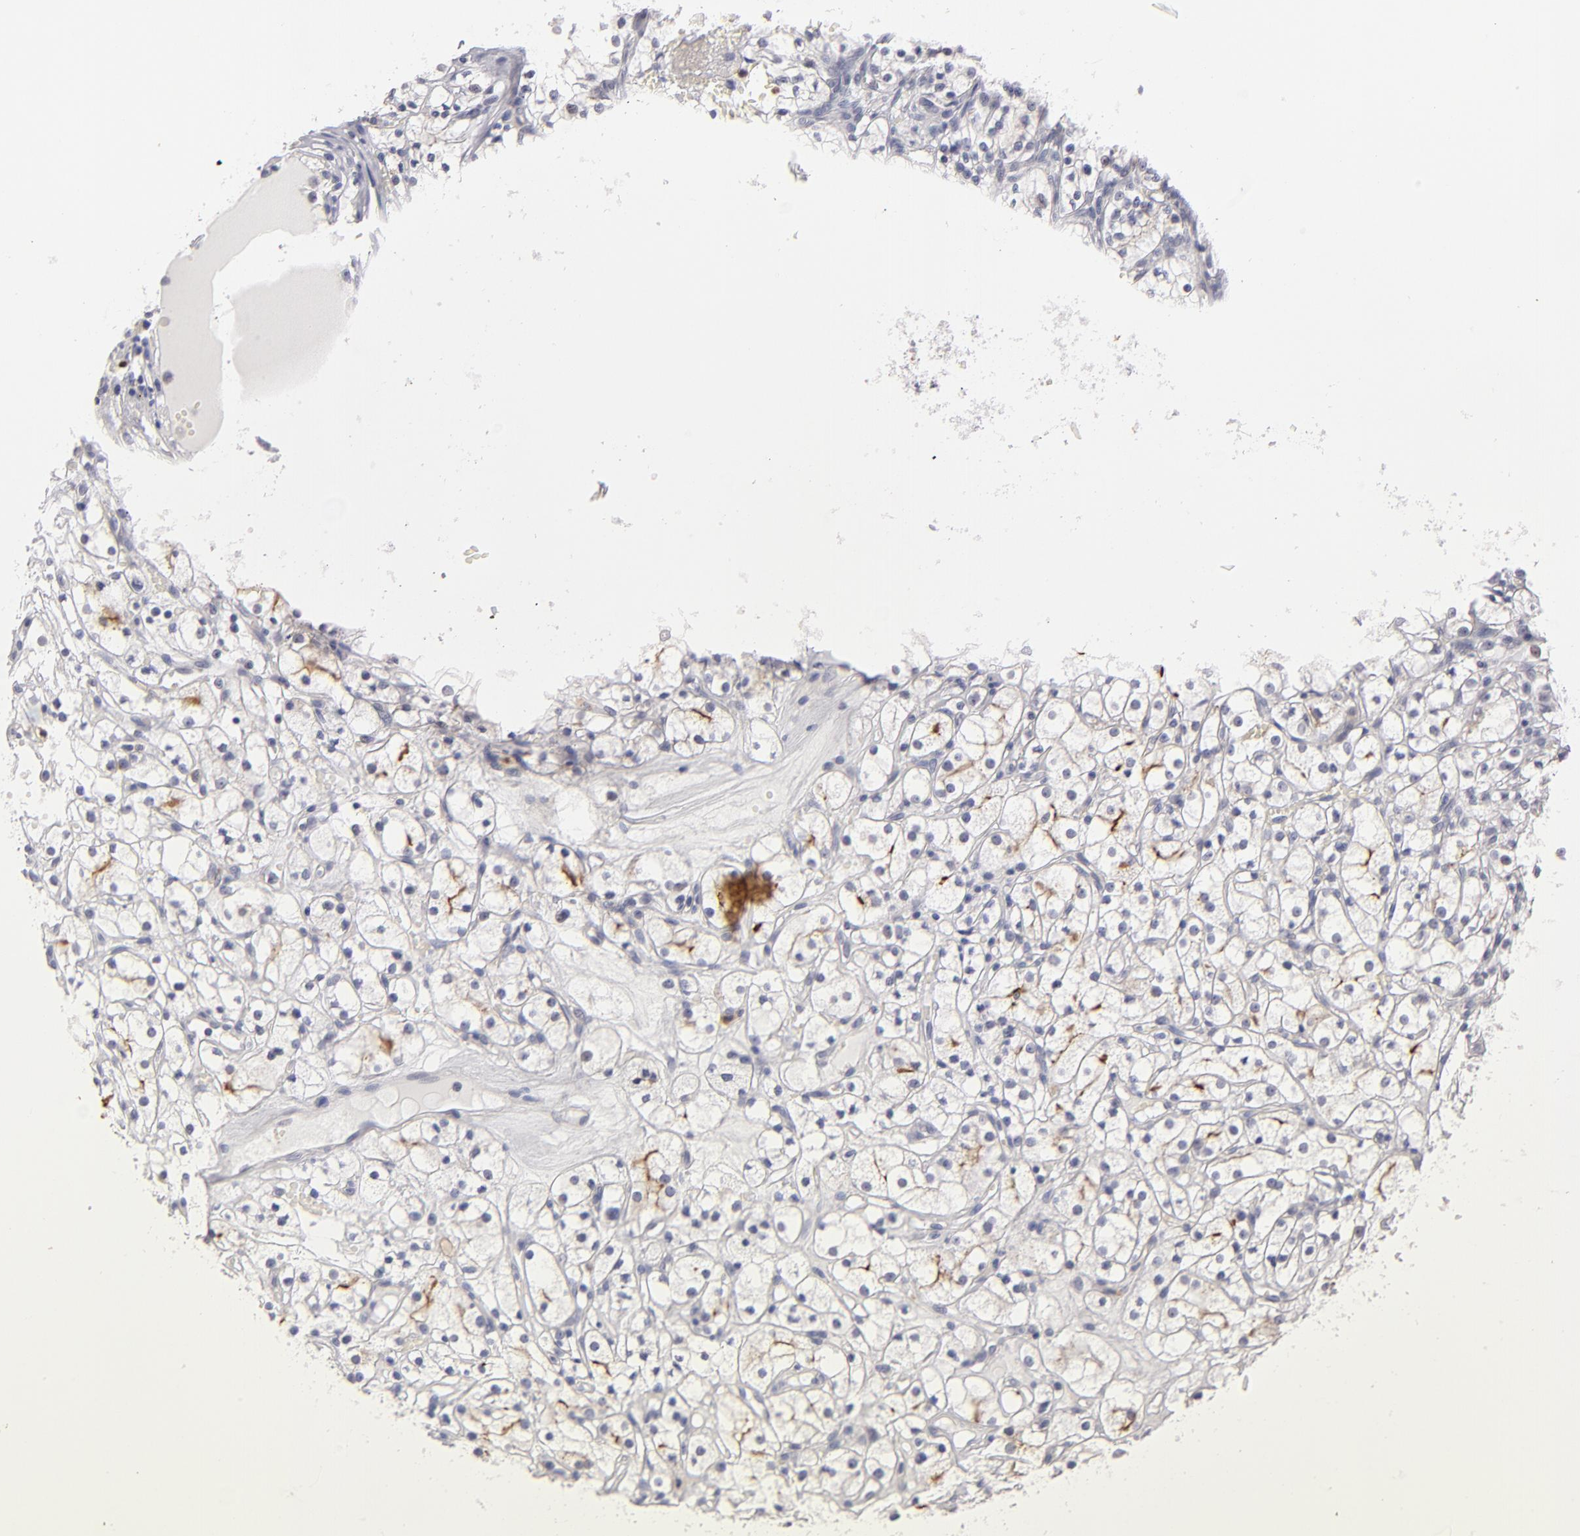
{"staining": {"intensity": "strong", "quantity": "<25%", "location": "cytoplasmic/membranous"}, "tissue": "renal cancer", "cell_type": "Tumor cells", "image_type": "cancer", "snomed": [{"axis": "morphology", "description": "Adenocarcinoma, NOS"}, {"axis": "topography", "description": "Kidney"}], "caption": "This image demonstrates IHC staining of human renal adenocarcinoma, with medium strong cytoplasmic/membranous staining in about <25% of tumor cells.", "gene": "MGAM", "patient": {"sex": "male", "age": 61}}